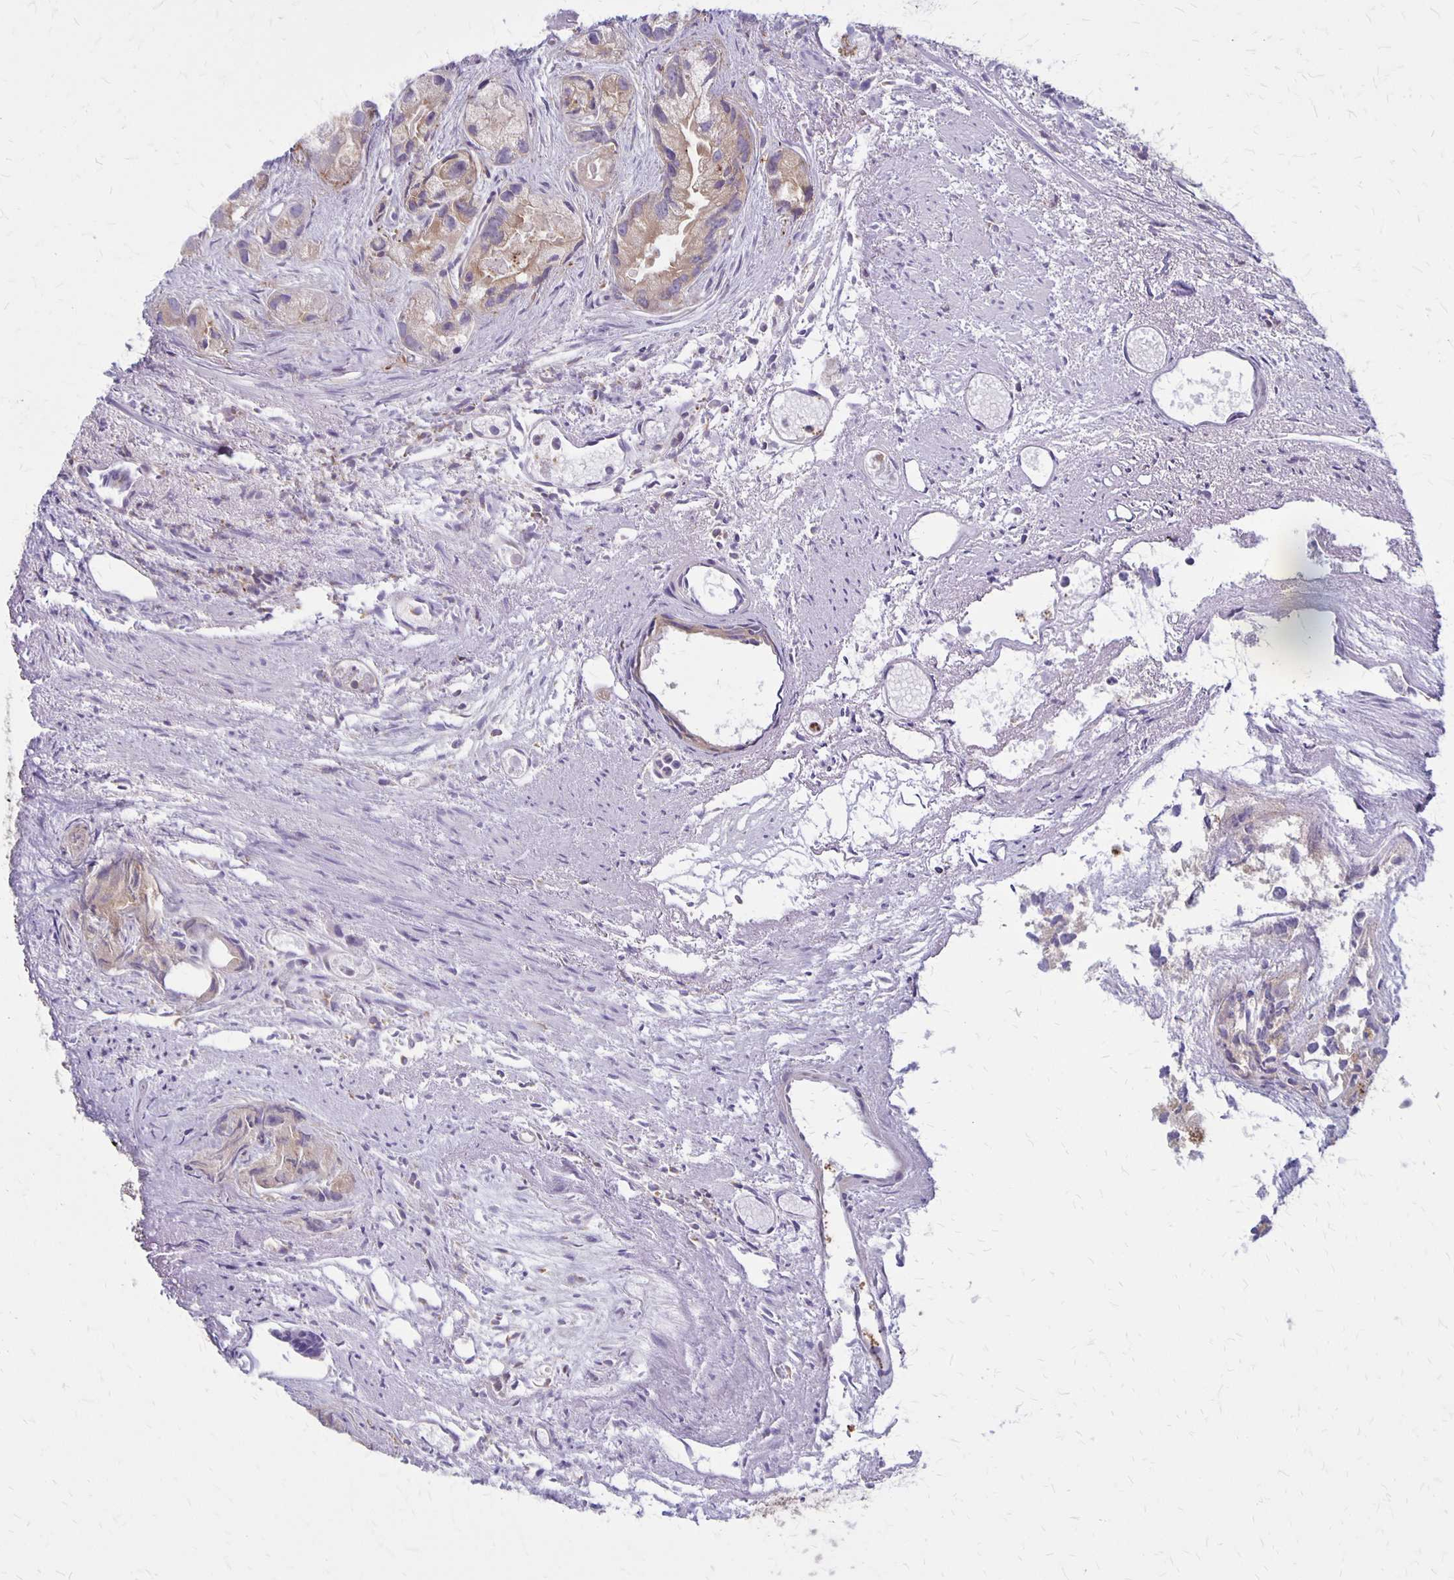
{"staining": {"intensity": "weak", "quantity": "25%-75%", "location": "cytoplasmic/membranous"}, "tissue": "prostate cancer", "cell_type": "Tumor cells", "image_type": "cancer", "snomed": [{"axis": "morphology", "description": "Adenocarcinoma, High grade"}, {"axis": "topography", "description": "Prostate"}], "caption": "Prostate cancer (adenocarcinoma (high-grade)) tissue displays weak cytoplasmic/membranous expression in about 25%-75% of tumor cells", "gene": "SEPTIN5", "patient": {"sex": "male", "age": 84}}